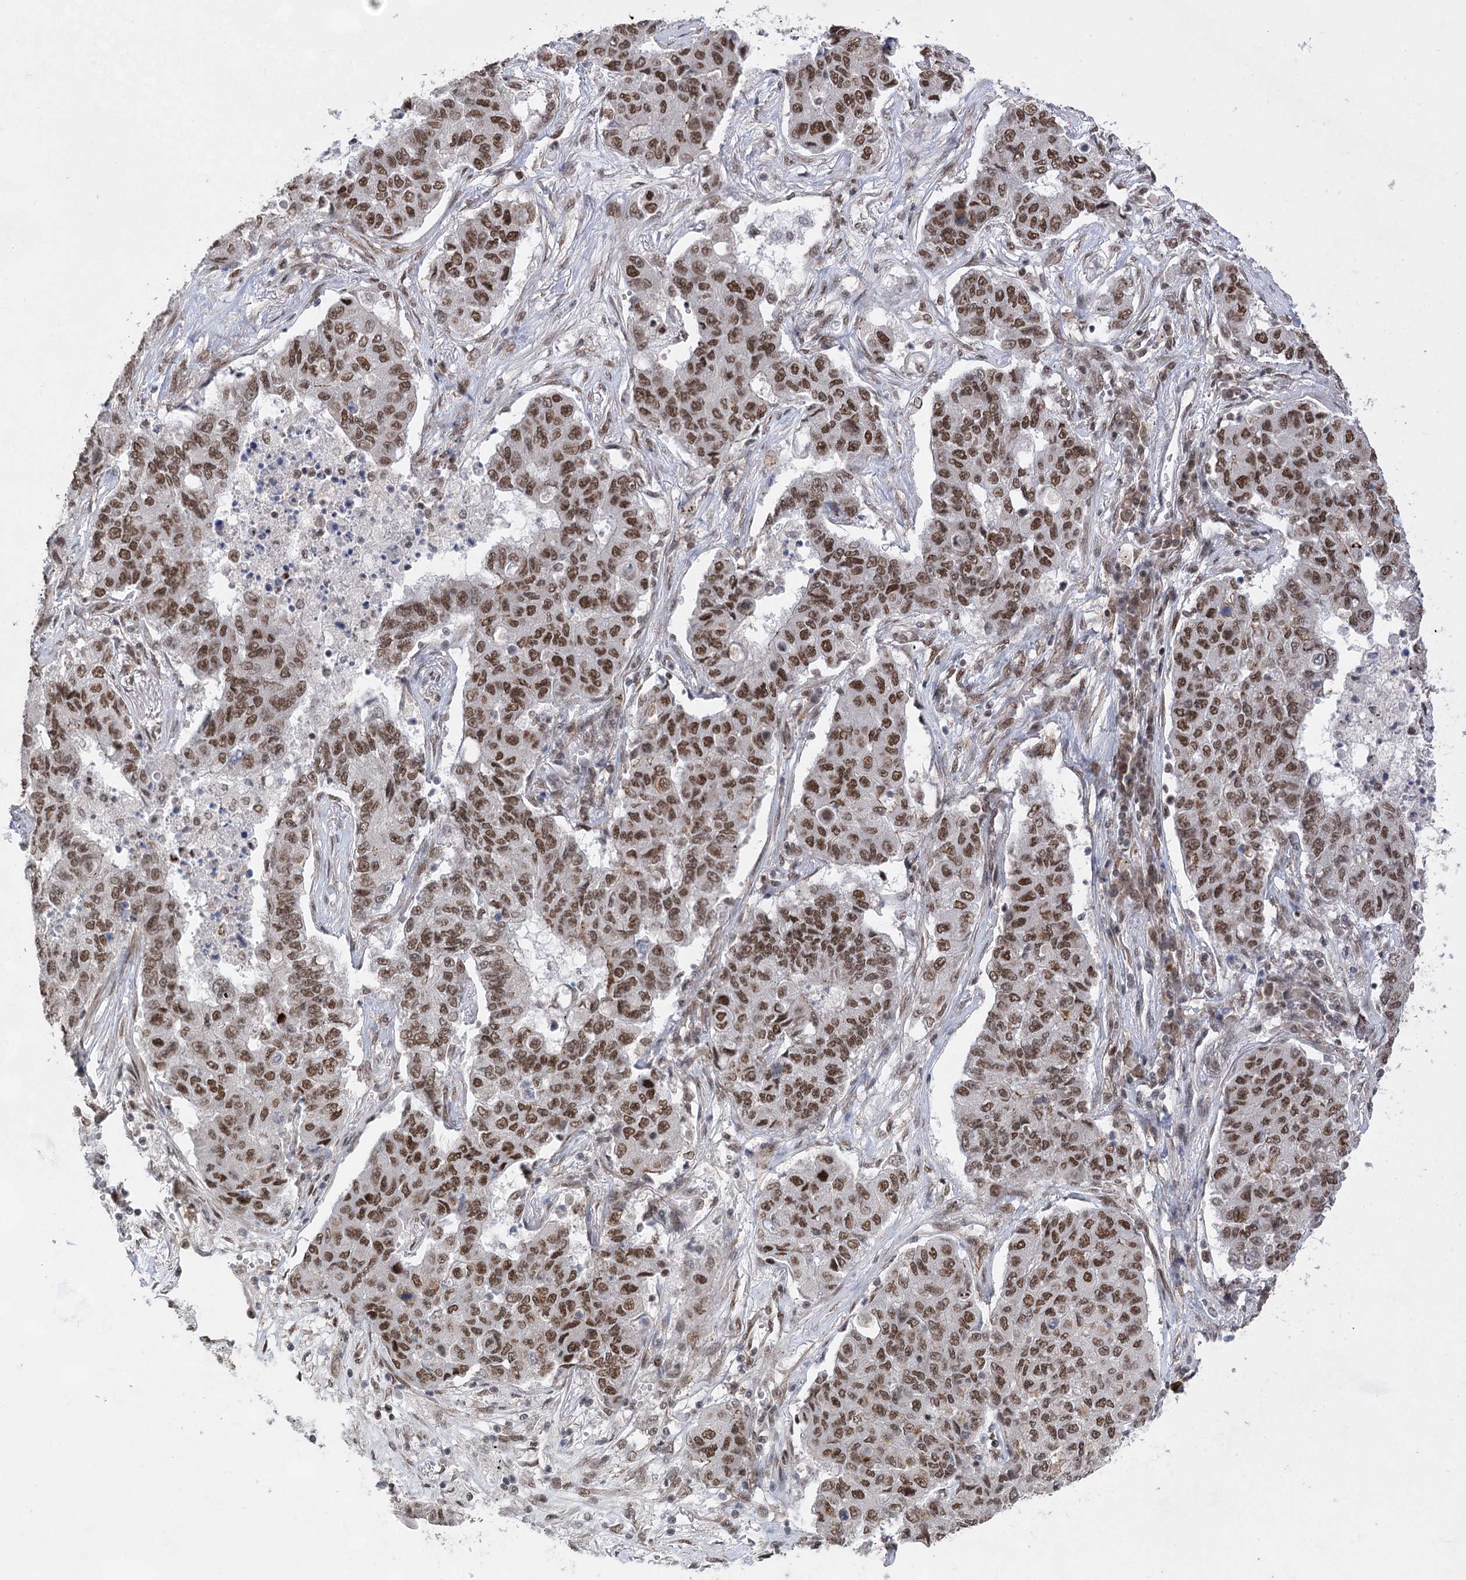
{"staining": {"intensity": "moderate", "quantity": ">75%", "location": "nuclear"}, "tissue": "lung cancer", "cell_type": "Tumor cells", "image_type": "cancer", "snomed": [{"axis": "morphology", "description": "Squamous cell carcinoma, NOS"}, {"axis": "topography", "description": "Lung"}], "caption": "A micrograph of squamous cell carcinoma (lung) stained for a protein demonstrates moderate nuclear brown staining in tumor cells.", "gene": "ZCCHC8", "patient": {"sex": "male", "age": 74}}